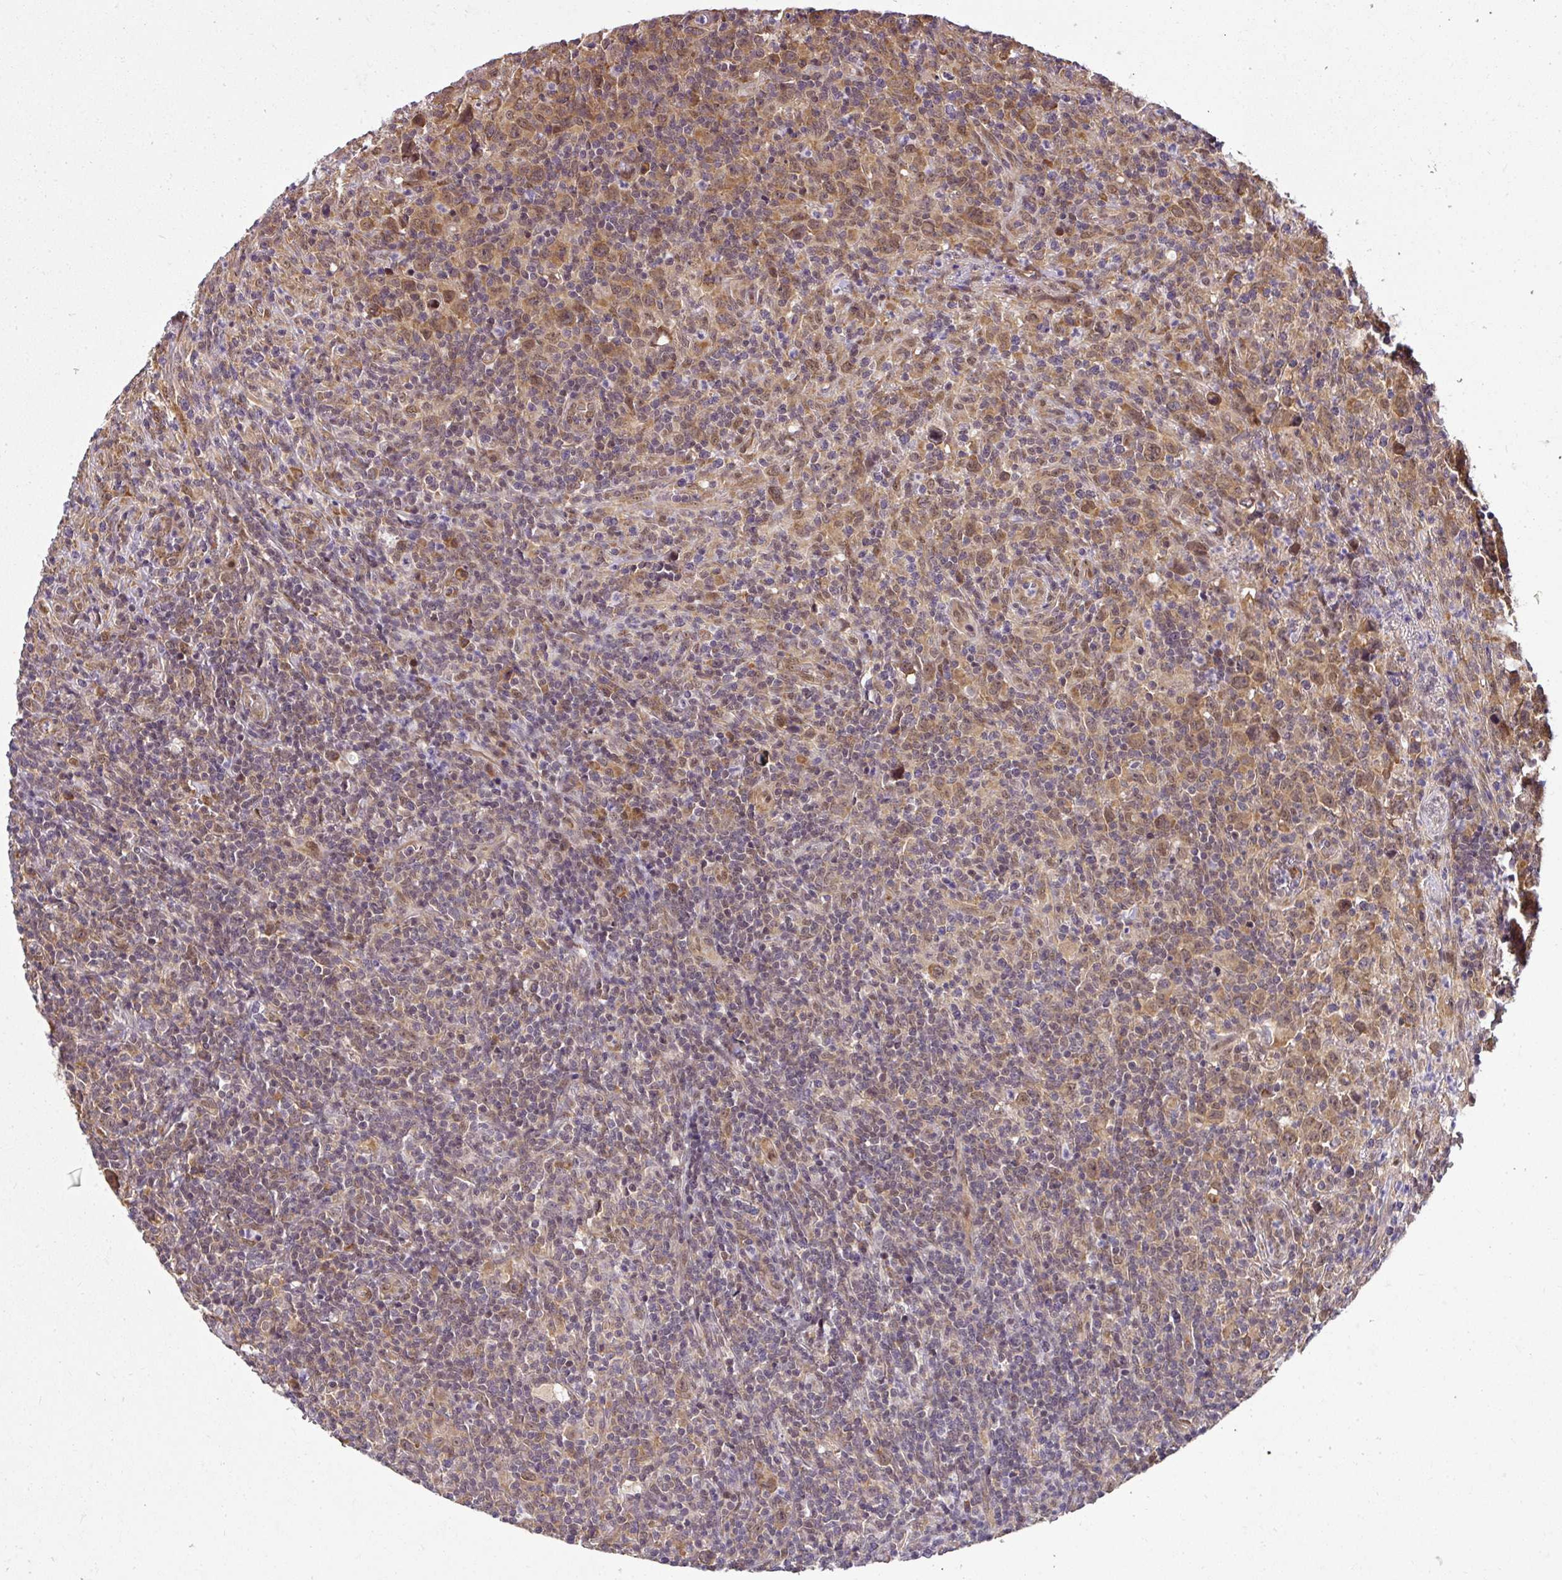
{"staining": {"intensity": "moderate", "quantity": ">75%", "location": "cytoplasmic/membranous"}, "tissue": "lymphoma", "cell_type": "Tumor cells", "image_type": "cancer", "snomed": [{"axis": "morphology", "description": "Hodgkin's disease, NOS"}, {"axis": "topography", "description": "Lymph node"}], "caption": "Lymphoma stained for a protein reveals moderate cytoplasmic/membranous positivity in tumor cells.", "gene": "RBM4B", "patient": {"sex": "female", "age": 18}}